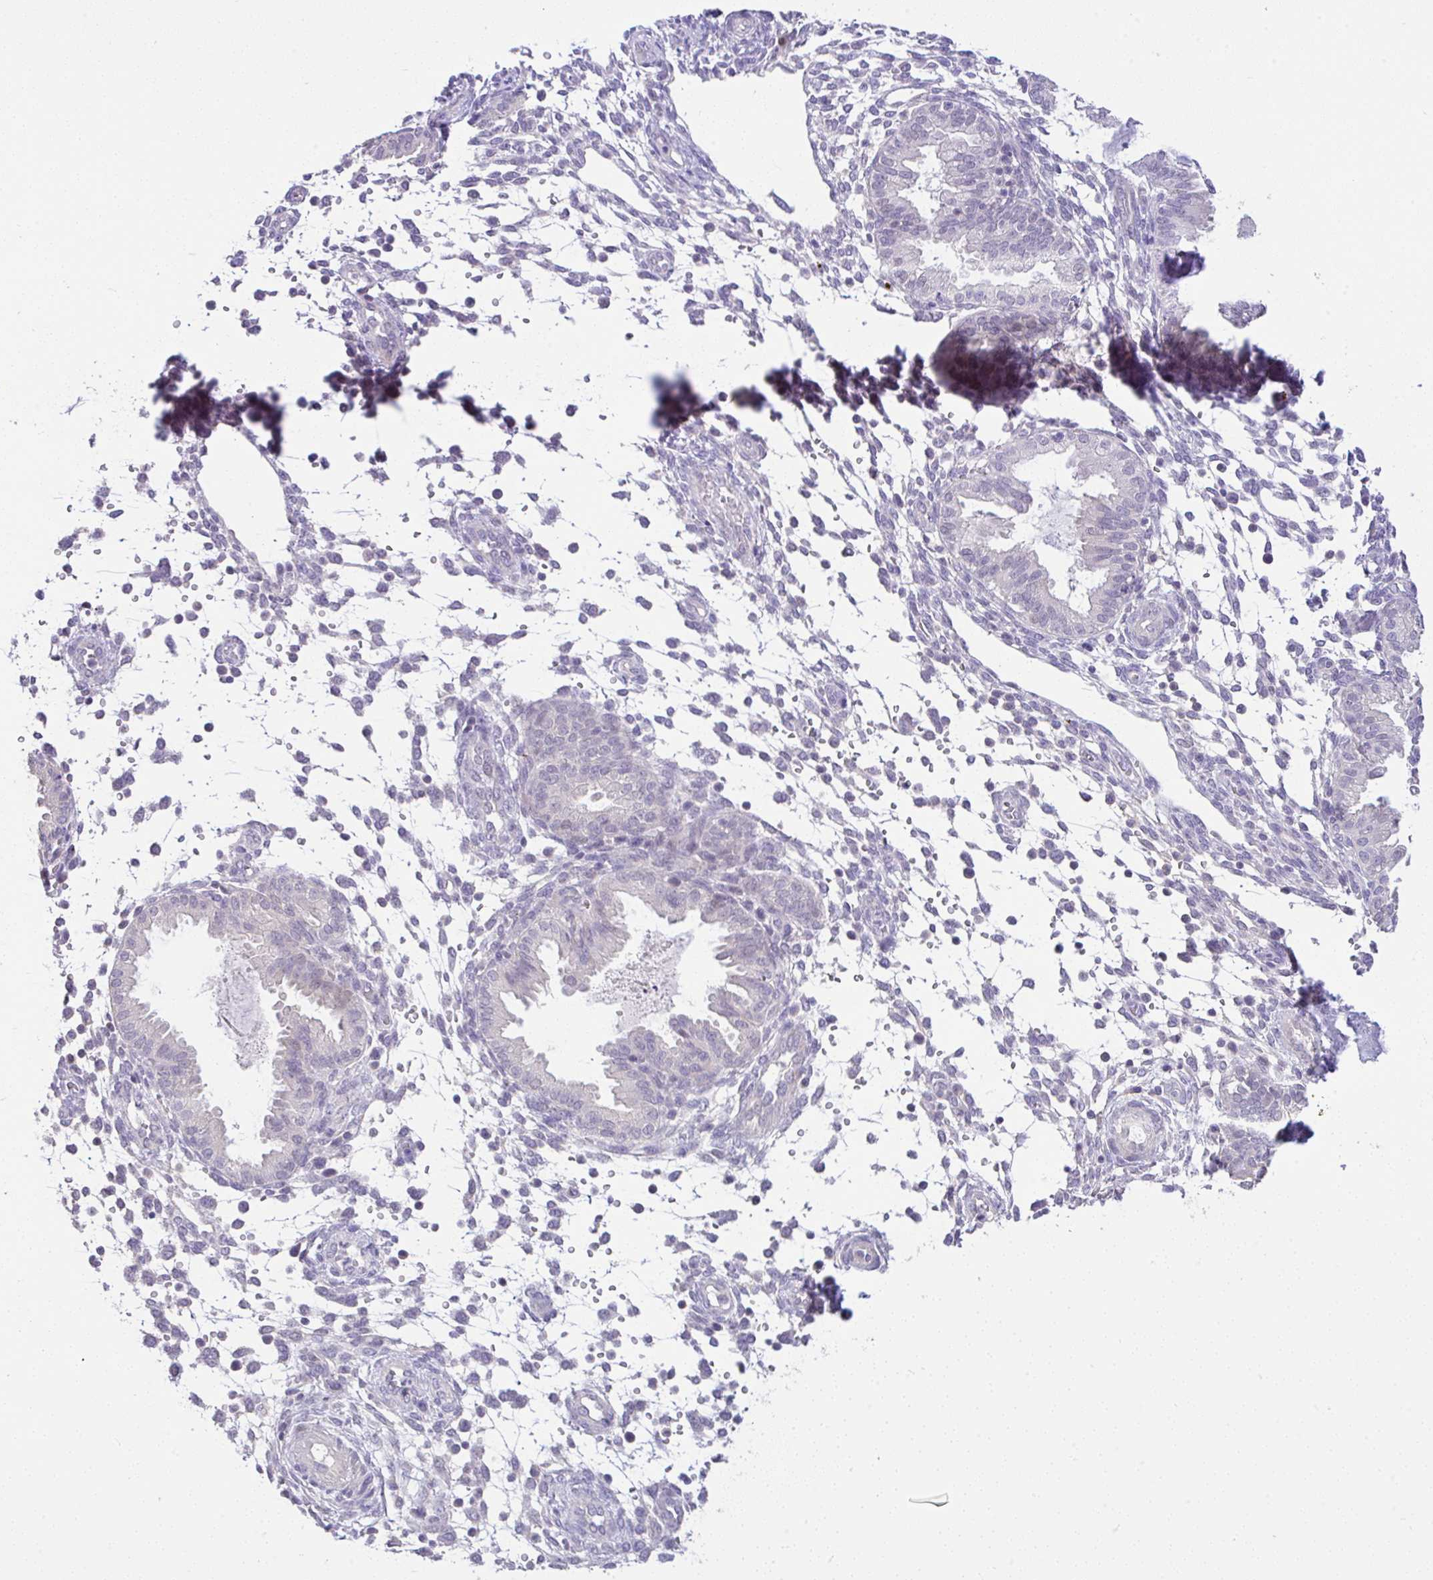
{"staining": {"intensity": "negative", "quantity": "none", "location": "none"}, "tissue": "endometrium", "cell_type": "Cells in endometrial stroma", "image_type": "normal", "snomed": [{"axis": "morphology", "description": "Normal tissue, NOS"}, {"axis": "topography", "description": "Endometrium"}], "caption": "This is an immunohistochemistry (IHC) micrograph of unremarkable endometrium. There is no positivity in cells in endometrial stroma.", "gene": "CTU1", "patient": {"sex": "female", "age": 33}}